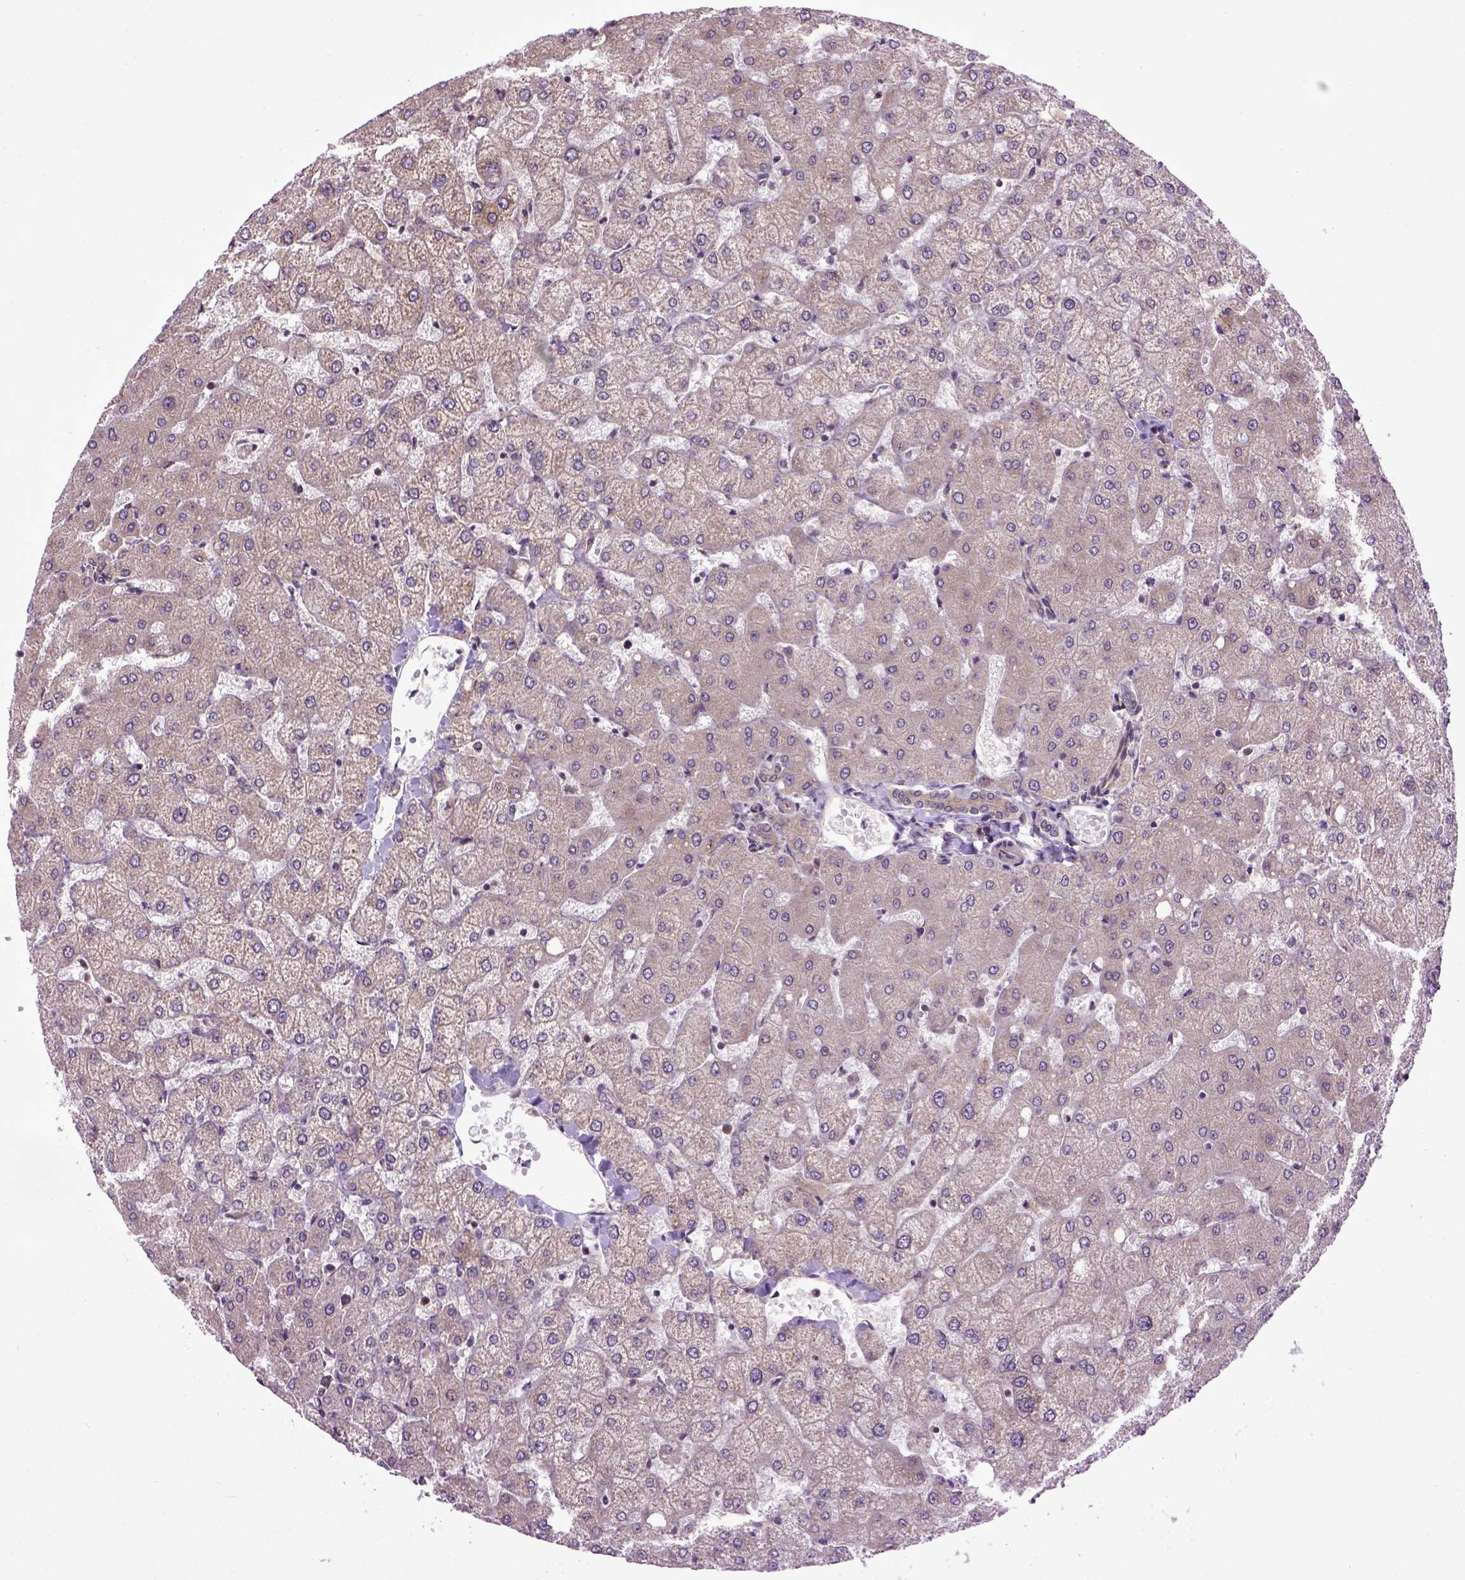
{"staining": {"intensity": "moderate", "quantity": "25%-75%", "location": "cytoplasmic/membranous"}, "tissue": "liver", "cell_type": "Cholangiocytes", "image_type": "normal", "snomed": [{"axis": "morphology", "description": "Normal tissue, NOS"}, {"axis": "topography", "description": "Liver"}], "caption": "Immunohistochemical staining of benign liver exhibits 25%-75% levels of moderate cytoplasmic/membranous protein expression in about 25%-75% of cholangiocytes.", "gene": "WDR48", "patient": {"sex": "female", "age": 54}}